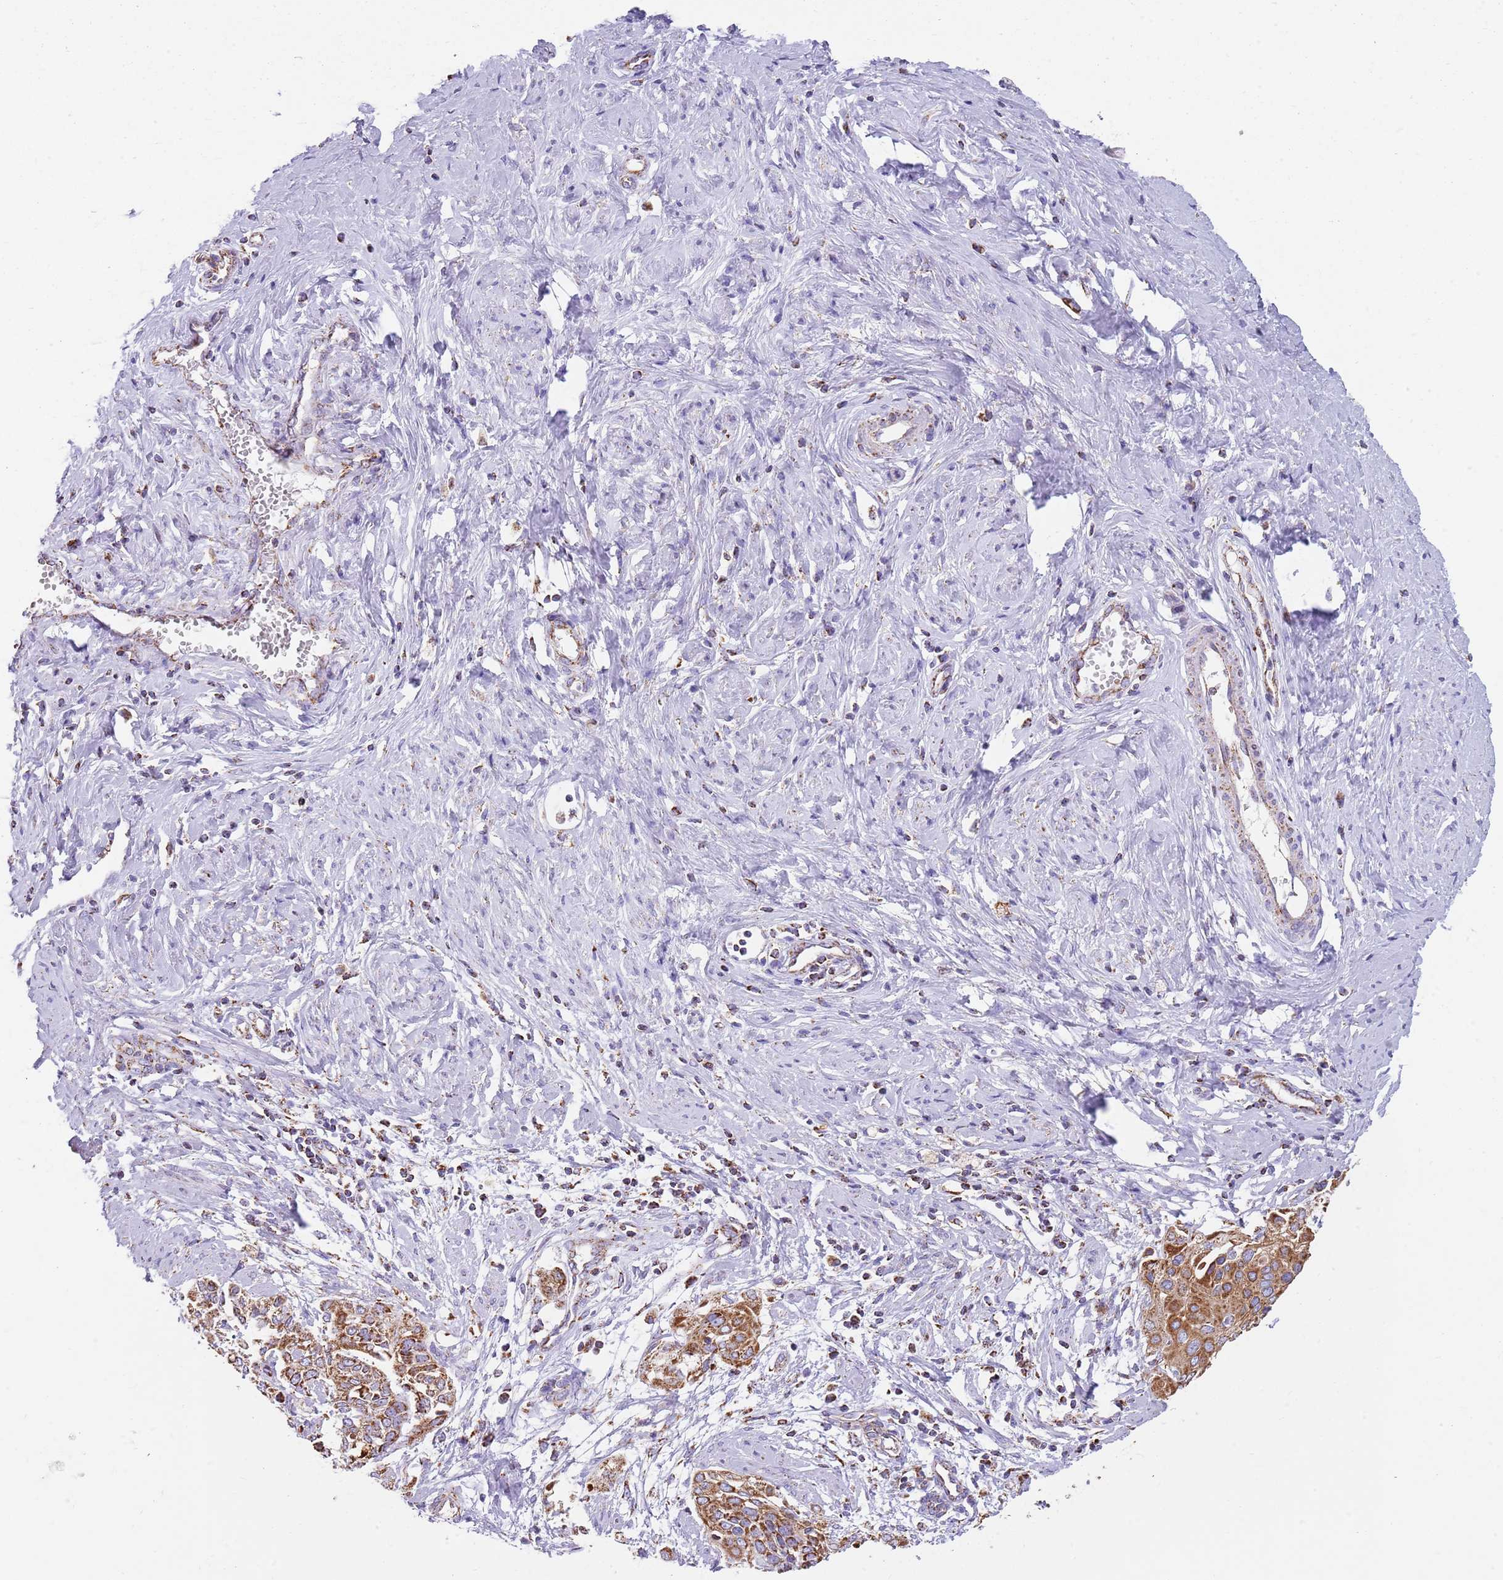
{"staining": {"intensity": "strong", "quantity": ">75%", "location": "cytoplasmic/membranous"}, "tissue": "cervical cancer", "cell_type": "Tumor cells", "image_type": "cancer", "snomed": [{"axis": "morphology", "description": "Squamous cell carcinoma, NOS"}, {"axis": "topography", "description": "Cervix"}], "caption": "This is an image of immunohistochemistry (IHC) staining of cervical cancer, which shows strong expression in the cytoplasmic/membranous of tumor cells.", "gene": "TTLL1", "patient": {"sex": "female", "age": 44}}